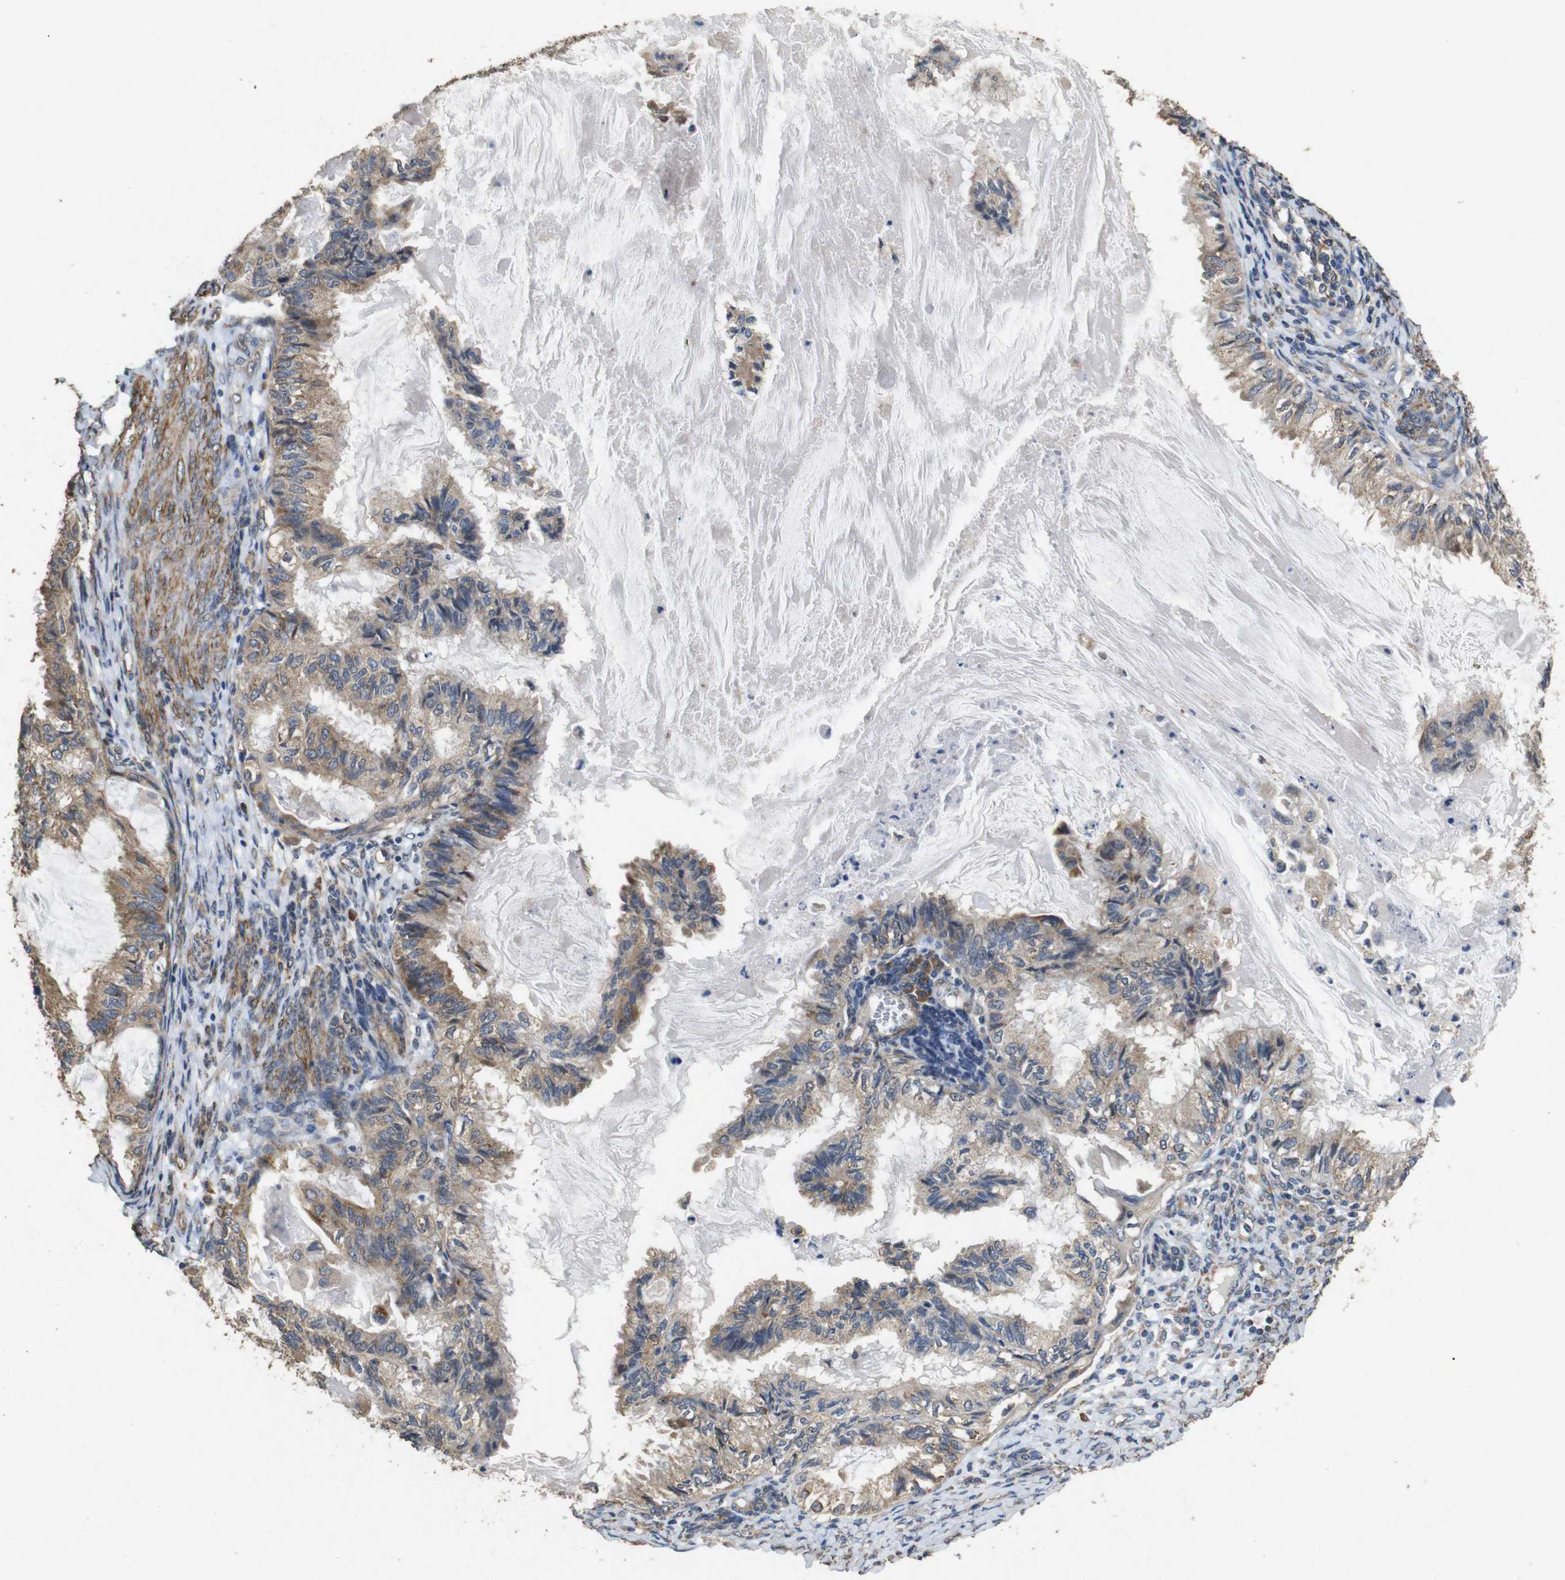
{"staining": {"intensity": "moderate", "quantity": ">75%", "location": "cytoplasmic/membranous"}, "tissue": "cervical cancer", "cell_type": "Tumor cells", "image_type": "cancer", "snomed": [{"axis": "morphology", "description": "Normal tissue, NOS"}, {"axis": "morphology", "description": "Adenocarcinoma, NOS"}, {"axis": "topography", "description": "Cervix"}, {"axis": "topography", "description": "Endometrium"}], "caption": "Cervical cancer (adenocarcinoma) stained with immunohistochemistry reveals moderate cytoplasmic/membranous expression in about >75% of tumor cells.", "gene": "BNIP3", "patient": {"sex": "female", "age": 86}}